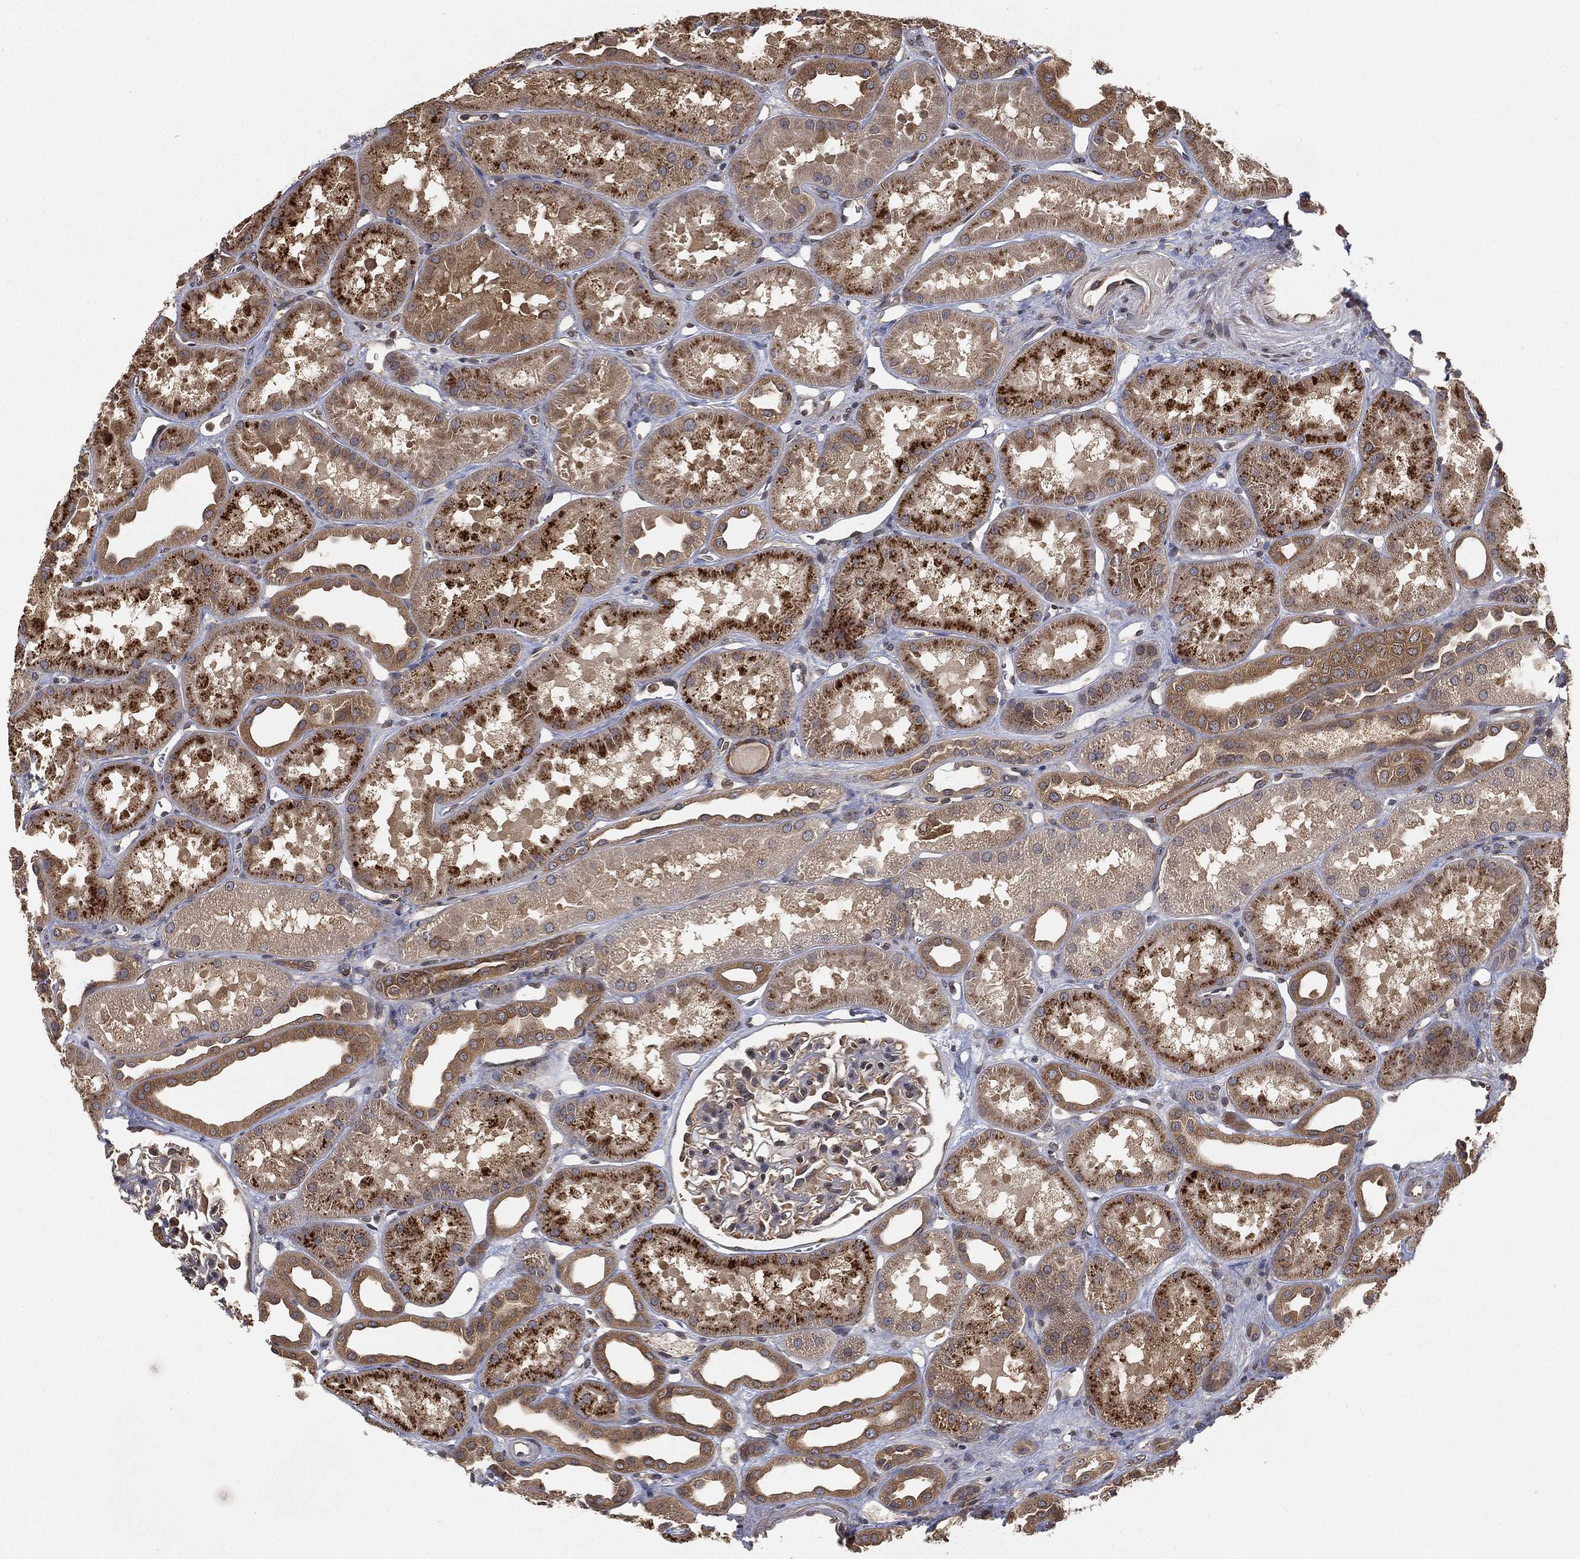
{"staining": {"intensity": "negative", "quantity": "none", "location": "none"}, "tissue": "kidney", "cell_type": "Cells in glomeruli", "image_type": "normal", "snomed": [{"axis": "morphology", "description": "Normal tissue, NOS"}, {"axis": "topography", "description": "Kidney"}], "caption": "Image shows no significant protein expression in cells in glomeruli of benign kidney.", "gene": "UBA5", "patient": {"sex": "male", "age": 61}}